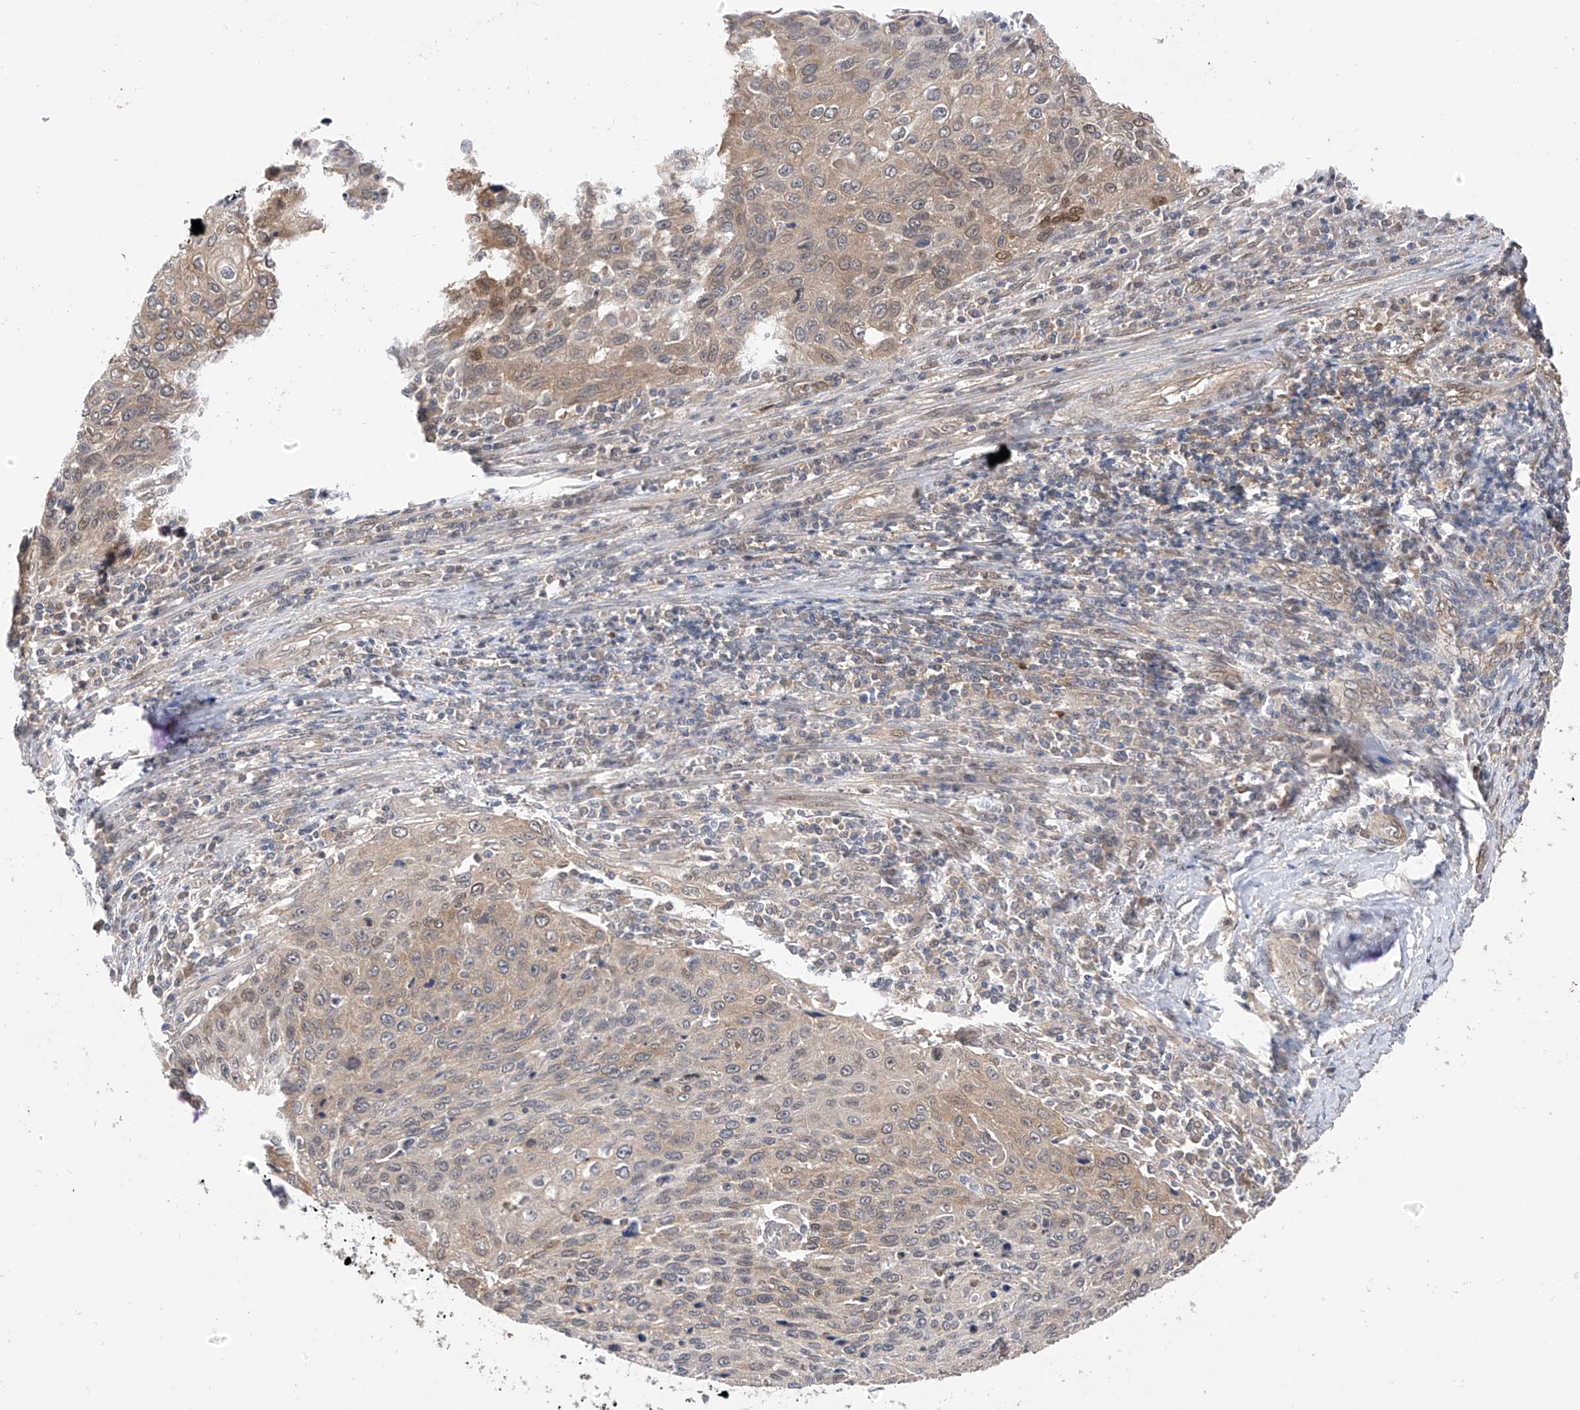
{"staining": {"intensity": "weak", "quantity": "25%-75%", "location": "cytoplasmic/membranous,nuclear"}, "tissue": "cervical cancer", "cell_type": "Tumor cells", "image_type": "cancer", "snomed": [{"axis": "morphology", "description": "Squamous cell carcinoma, NOS"}, {"axis": "topography", "description": "Cervix"}], "caption": "The image shows a brown stain indicating the presence of a protein in the cytoplasmic/membranous and nuclear of tumor cells in squamous cell carcinoma (cervical).", "gene": "MRTFA", "patient": {"sex": "female", "age": 32}}